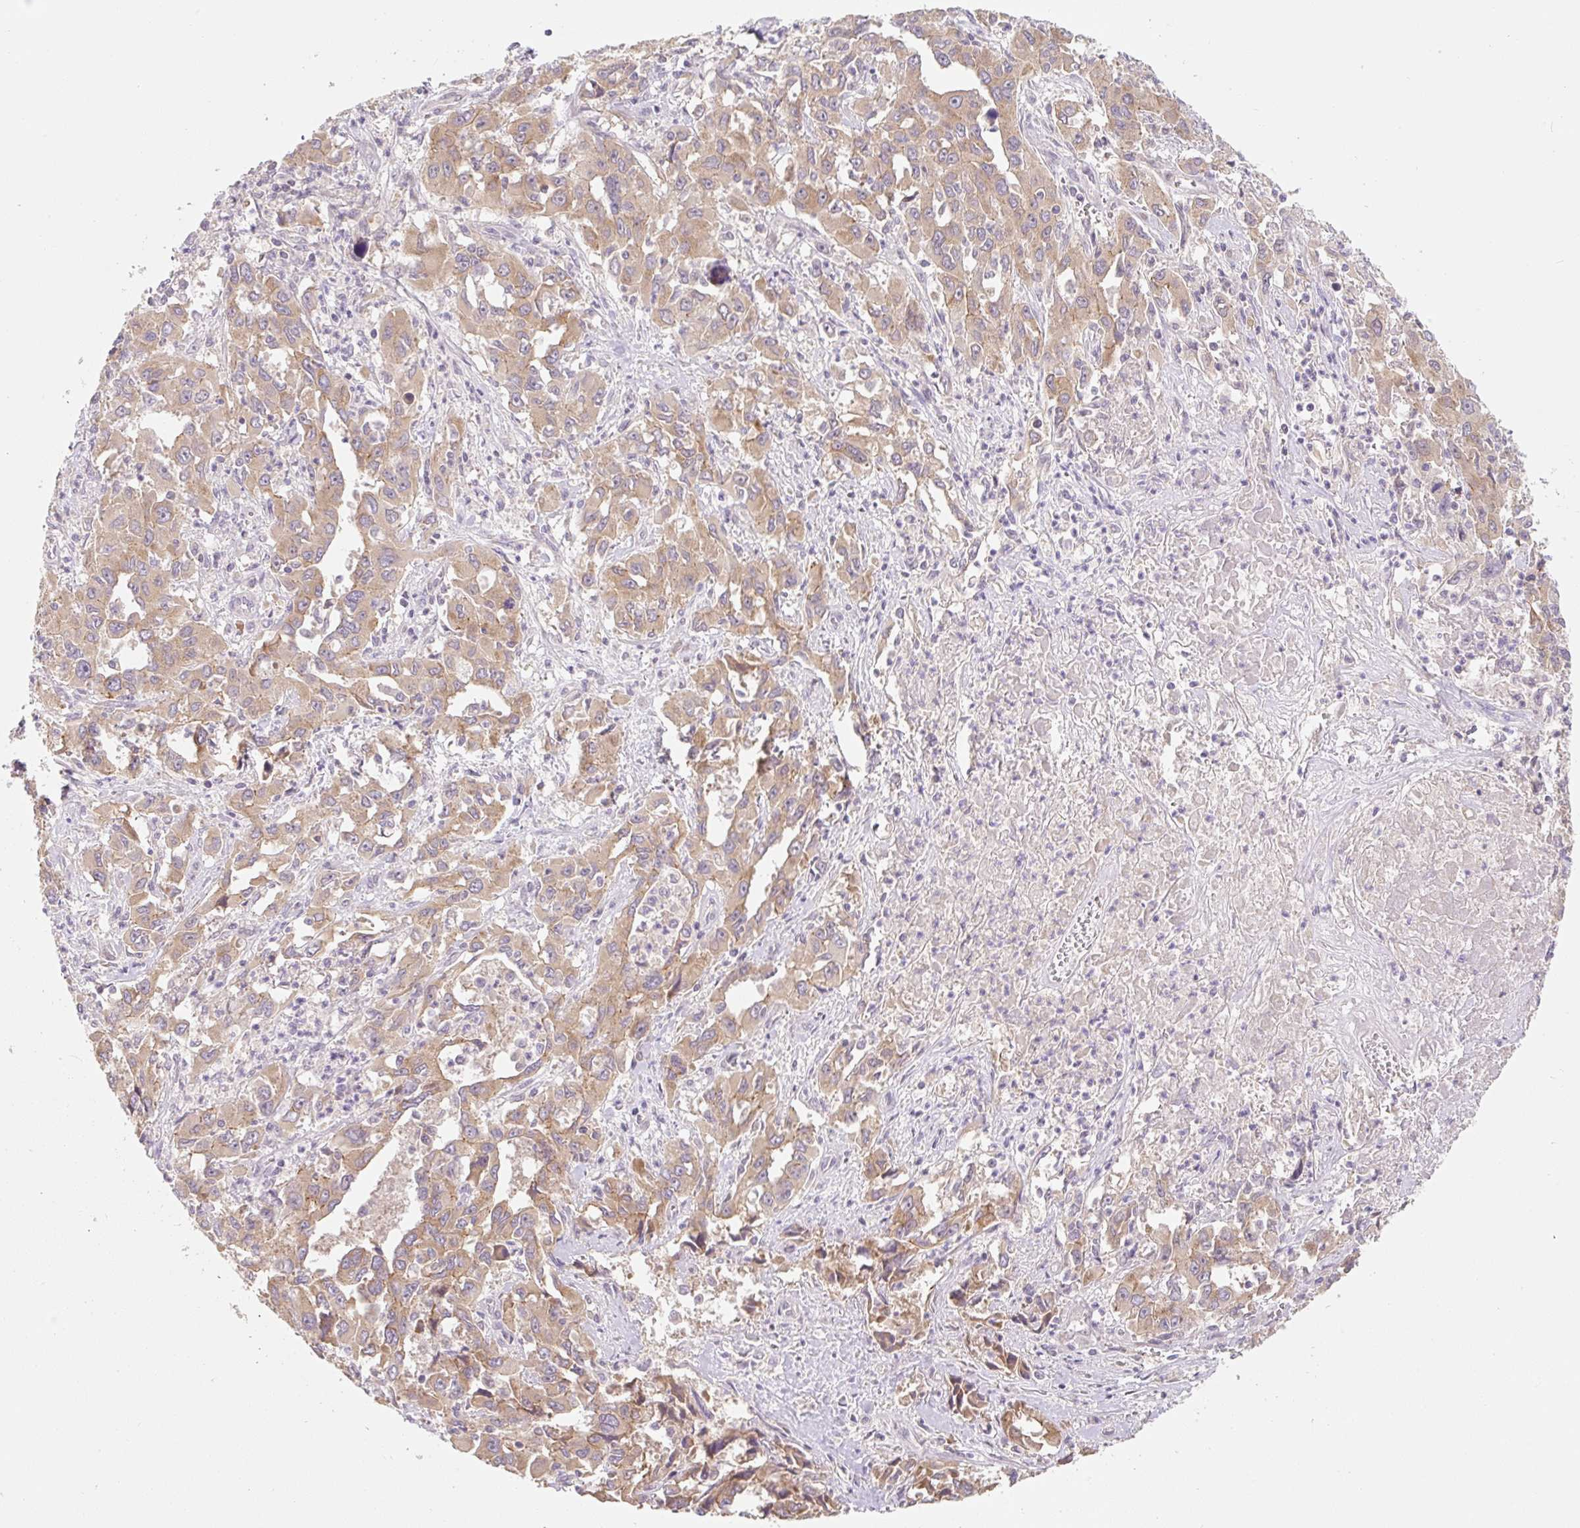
{"staining": {"intensity": "moderate", "quantity": ">75%", "location": "cytoplasmic/membranous"}, "tissue": "liver cancer", "cell_type": "Tumor cells", "image_type": "cancer", "snomed": [{"axis": "morphology", "description": "Carcinoma, Hepatocellular, NOS"}, {"axis": "topography", "description": "Liver"}], "caption": "Human hepatocellular carcinoma (liver) stained for a protein (brown) exhibits moderate cytoplasmic/membranous positive staining in about >75% of tumor cells.", "gene": "MIA2", "patient": {"sex": "male", "age": 63}}